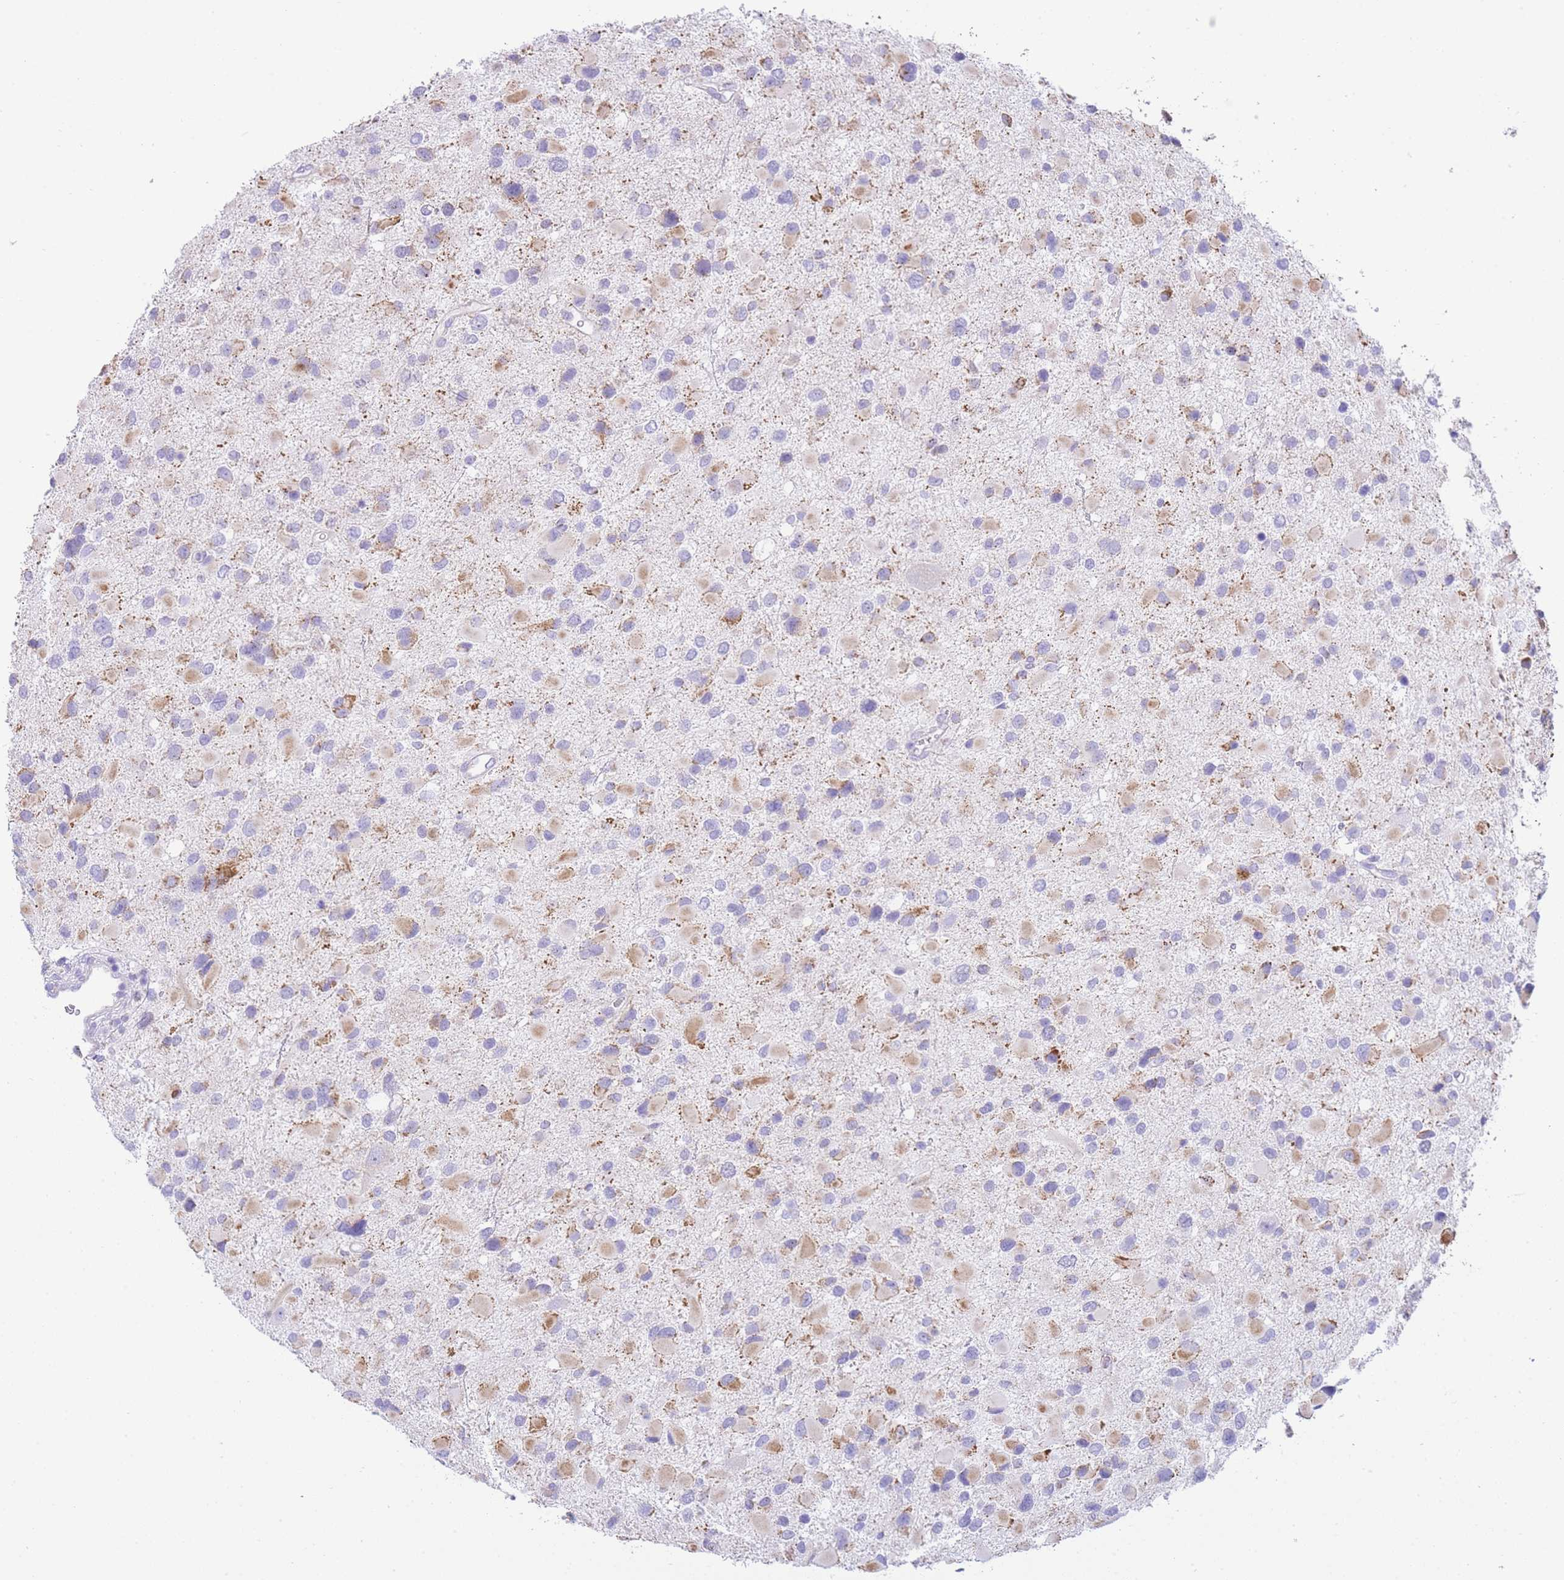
{"staining": {"intensity": "moderate", "quantity": "25%-75%", "location": "cytoplasmic/membranous"}, "tissue": "glioma", "cell_type": "Tumor cells", "image_type": "cancer", "snomed": [{"axis": "morphology", "description": "Glioma, malignant, Low grade"}, {"axis": "topography", "description": "Brain"}], "caption": "Immunohistochemical staining of human glioma shows medium levels of moderate cytoplasmic/membranous protein positivity in about 25%-75% of tumor cells. The staining was performed using DAB to visualize the protein expression in brown, while the nuclei were stained in blue with hematoxylin (Magnification: 20x).", "gene": "ACSM4", "patient": {"sex": "female", "age": 32}}